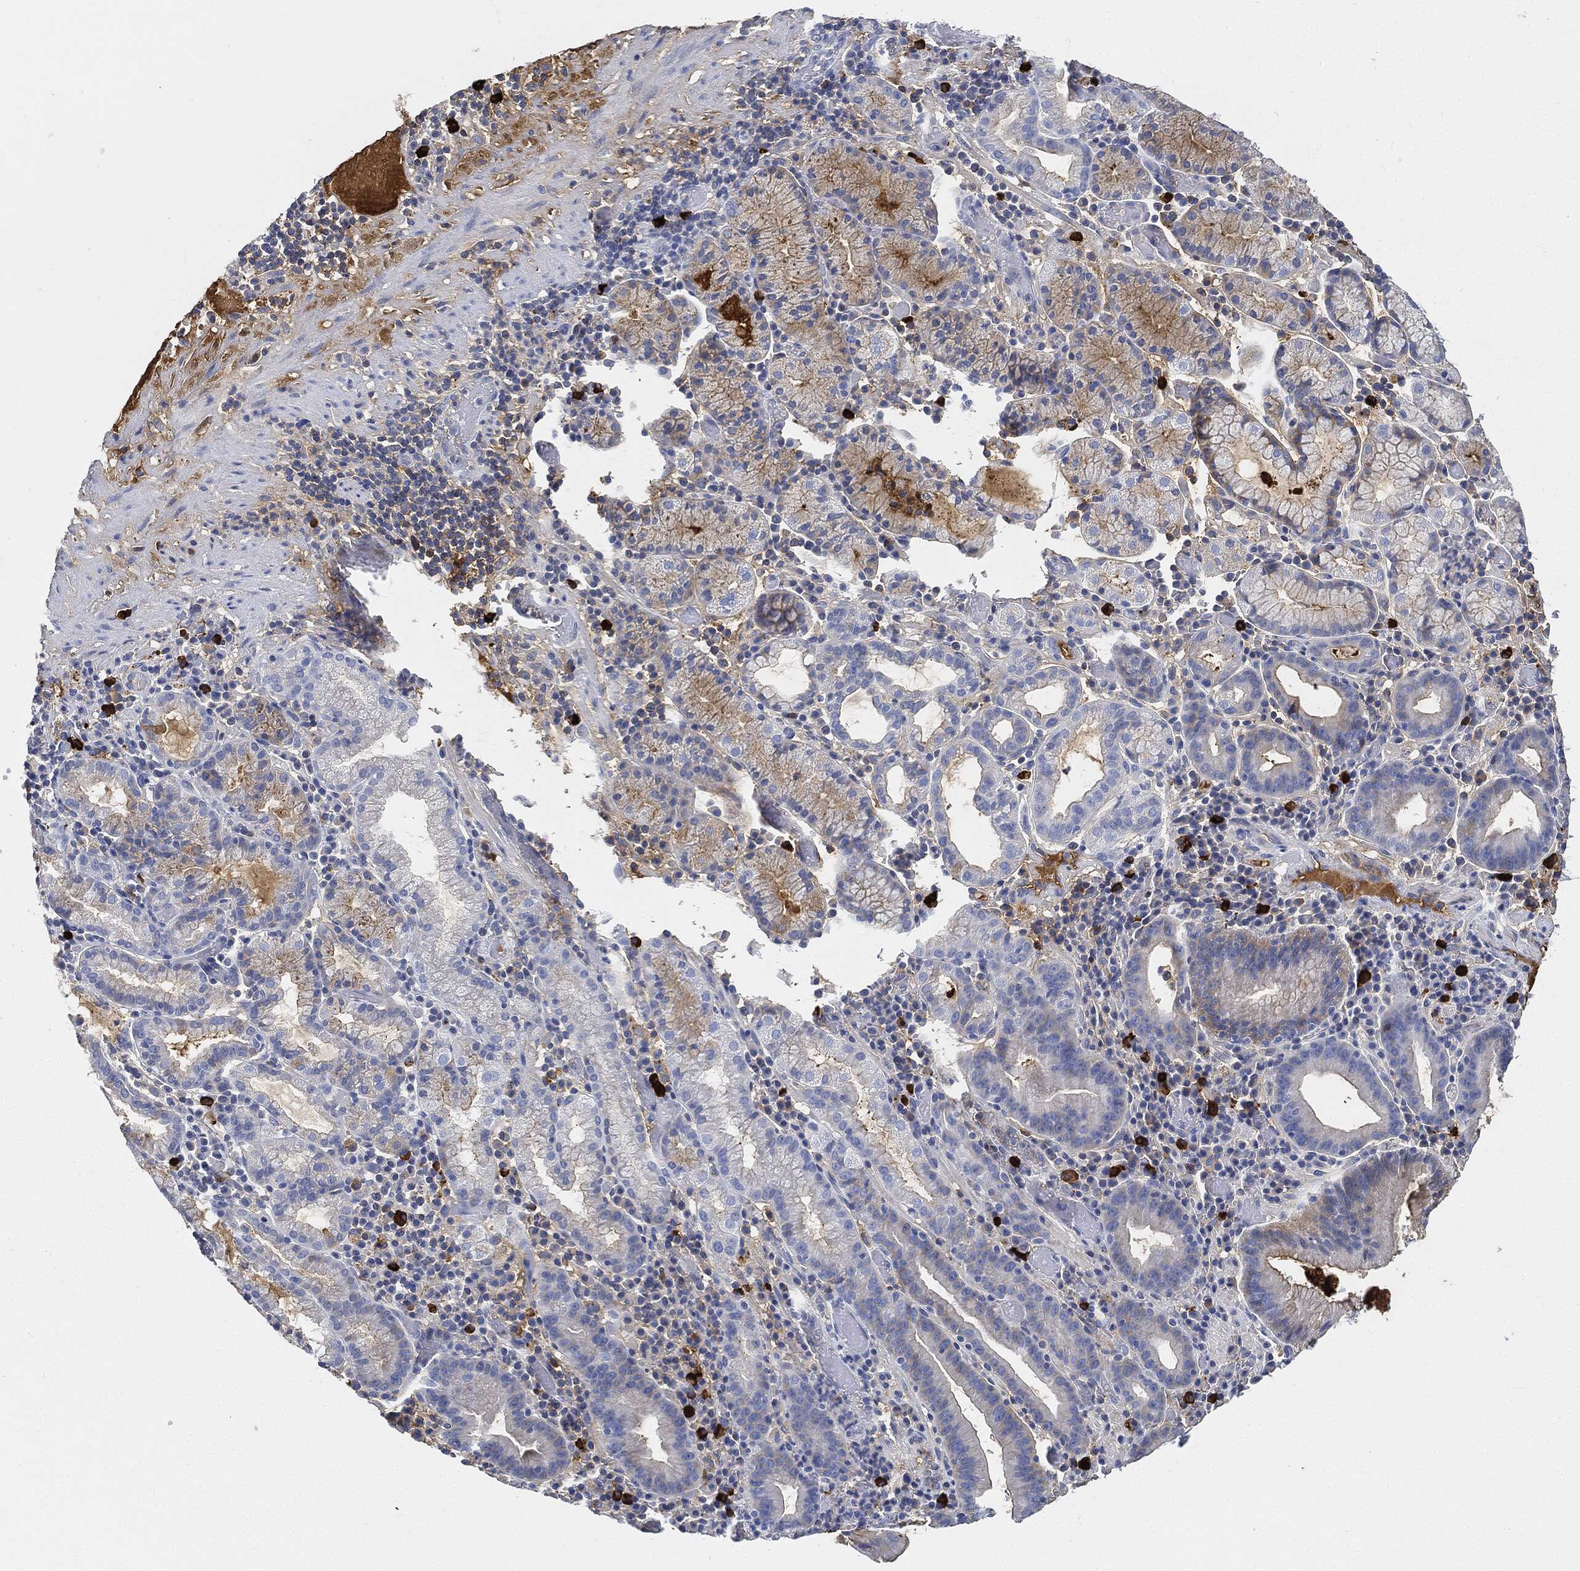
{"staining": {"intensity": "negative", "quantity": "none", "location": "none"}, "tissue": "stomach cancer", "cell_type": "Tumor cells", "image_type": "cancer", "snomed": [{"axis": "morphology", "description": "Adenocarcinoma, NOS"}, {"axis": "topography", "description": "Stomach"}], "caption": "There is no significant positivity in tumor cells of stomach adenocarcinoma. Brightfield microscopy of IHC stained with DAB (brown) and hematoxylin (blue), captured at high magnification.", "gene": "IGLV6-57", "patient": {"sex": "male", "age": 79}}